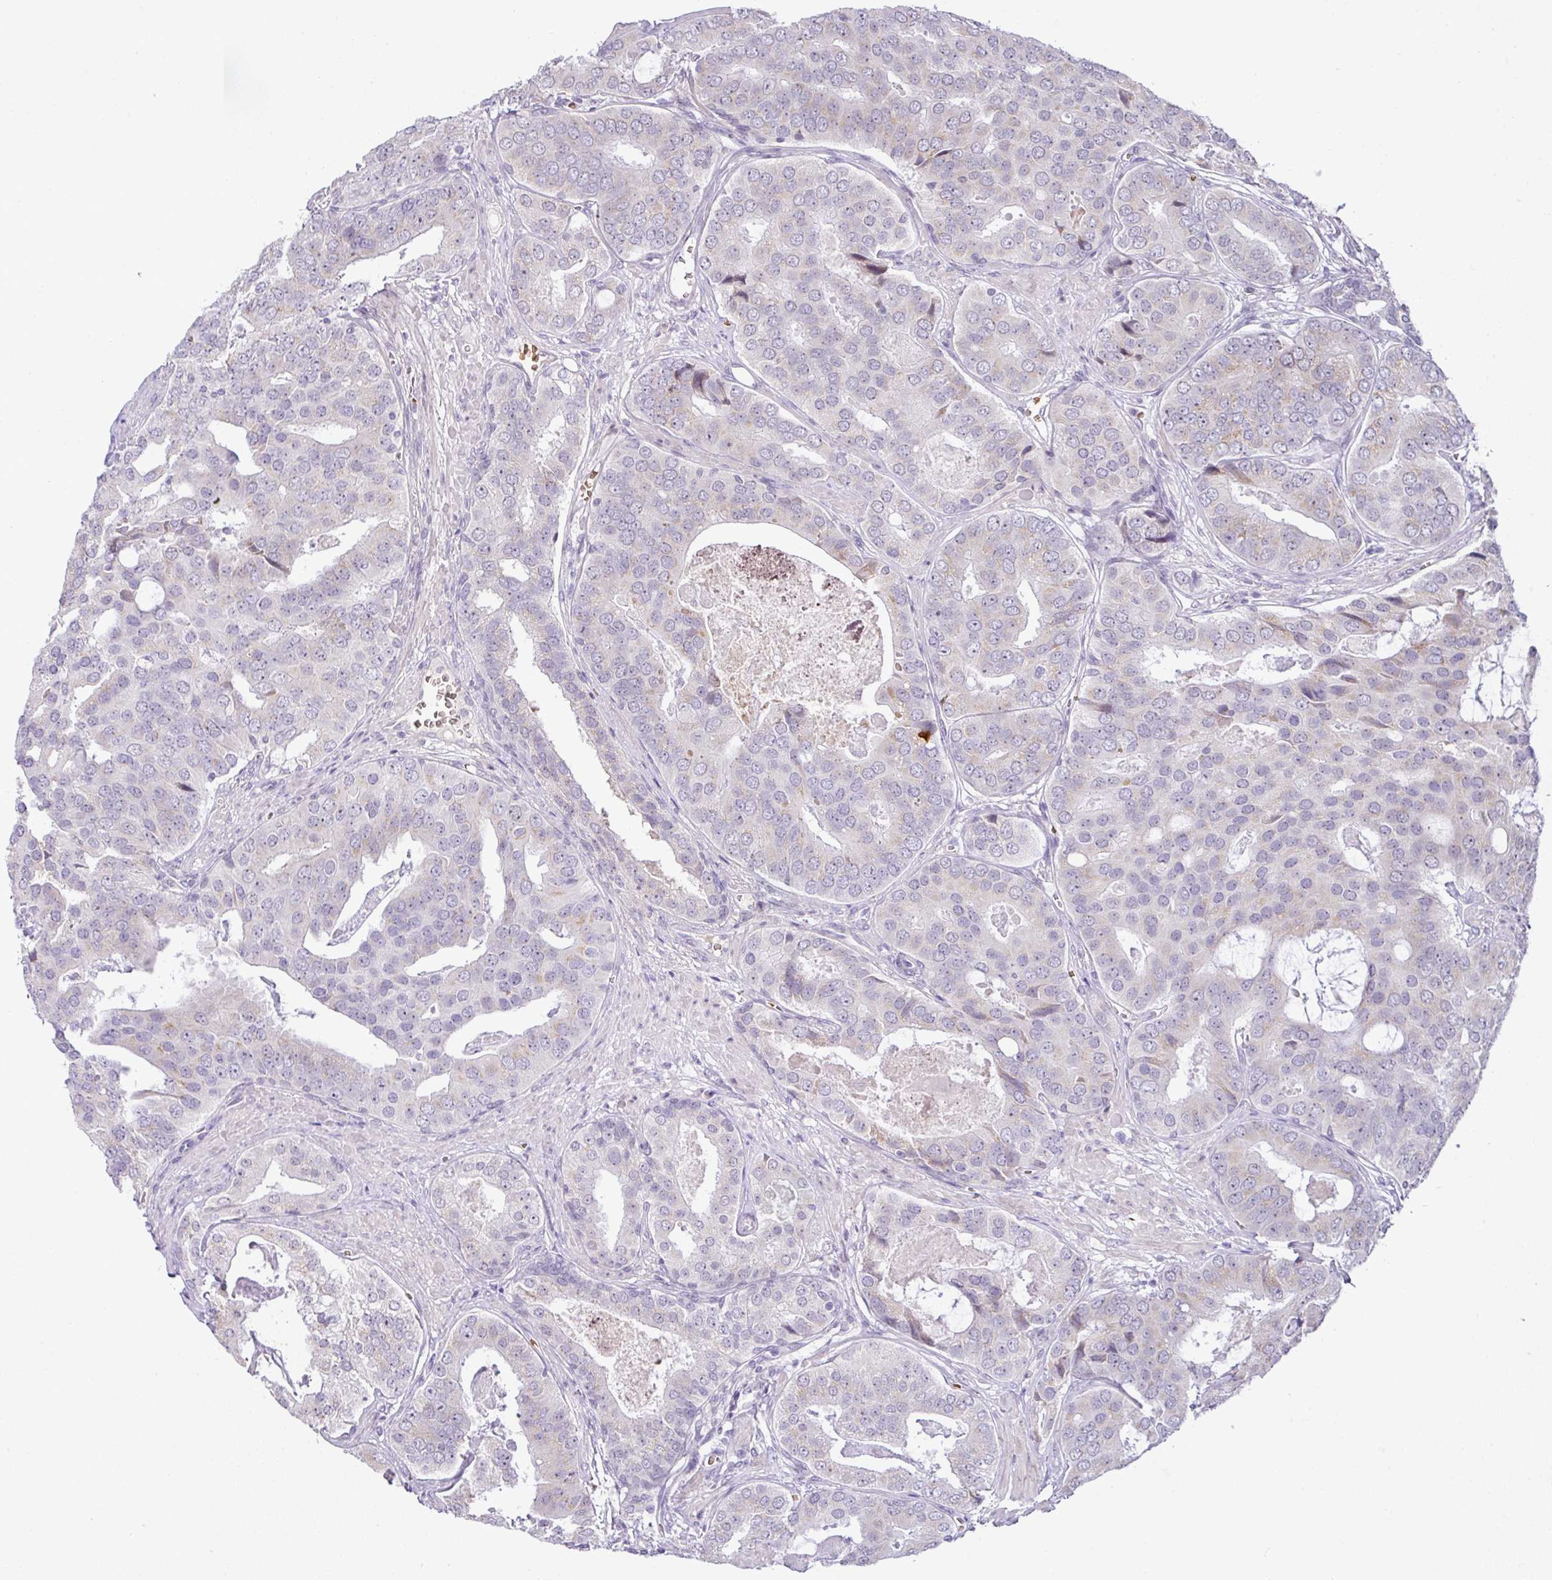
{"staining": {"intensity": "negative", "quantity": "none", "location": "none"}, "tissue": "prostate cancer", "cell_type": "Tumor cells", "image_type": "cancer", "snomed": [{"axis": "morphology", "description": "Adenocarcinoma, High grade"}, {"axis": "topography", "description": "Prostate"}], "caption": "A histopathology image of human adenocarcinoma (high-grade) (prostate) is negative for staining in tumor cells.", "gene": "PARP2", "patient": {"sex": "male", "age": 71}}